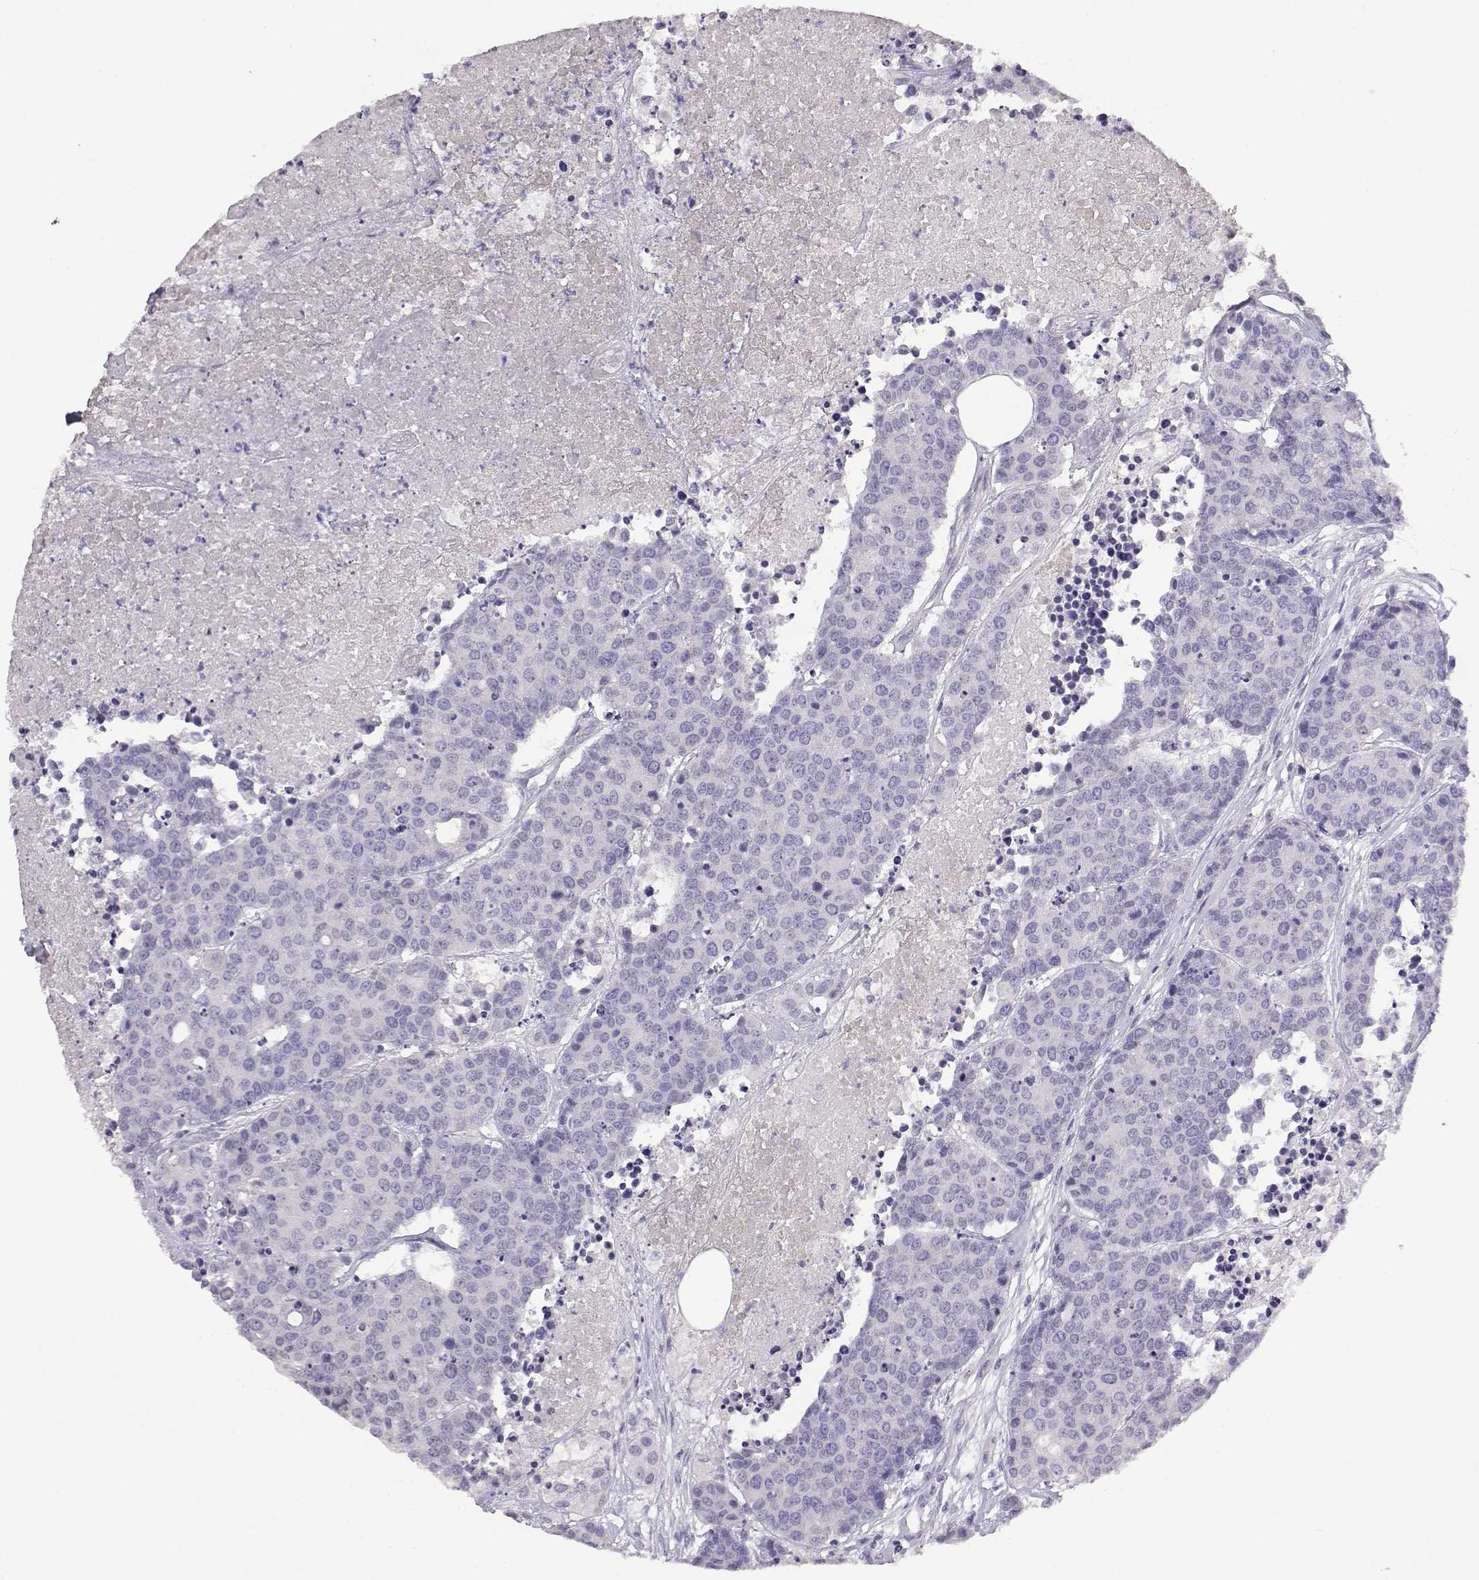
{"staining": {"intensity": "negative", "quantity": "none", "location": "none"}, "tissue": "carcinoid", "cell_type": "Tumor cells", "image_type": "cancer", "snomed": [{"axis": "morphology", "description": "Carcinoid, malignant, NOS"}, {"axis": "topography", "description": "Colon"}], "caption": "Human malignant carcinoid stained for a protein using immunohistochemistry shows no positivity in tumor cells.", "gene": "ENDOU", "patient": {"sex": "male", "age": 81}}